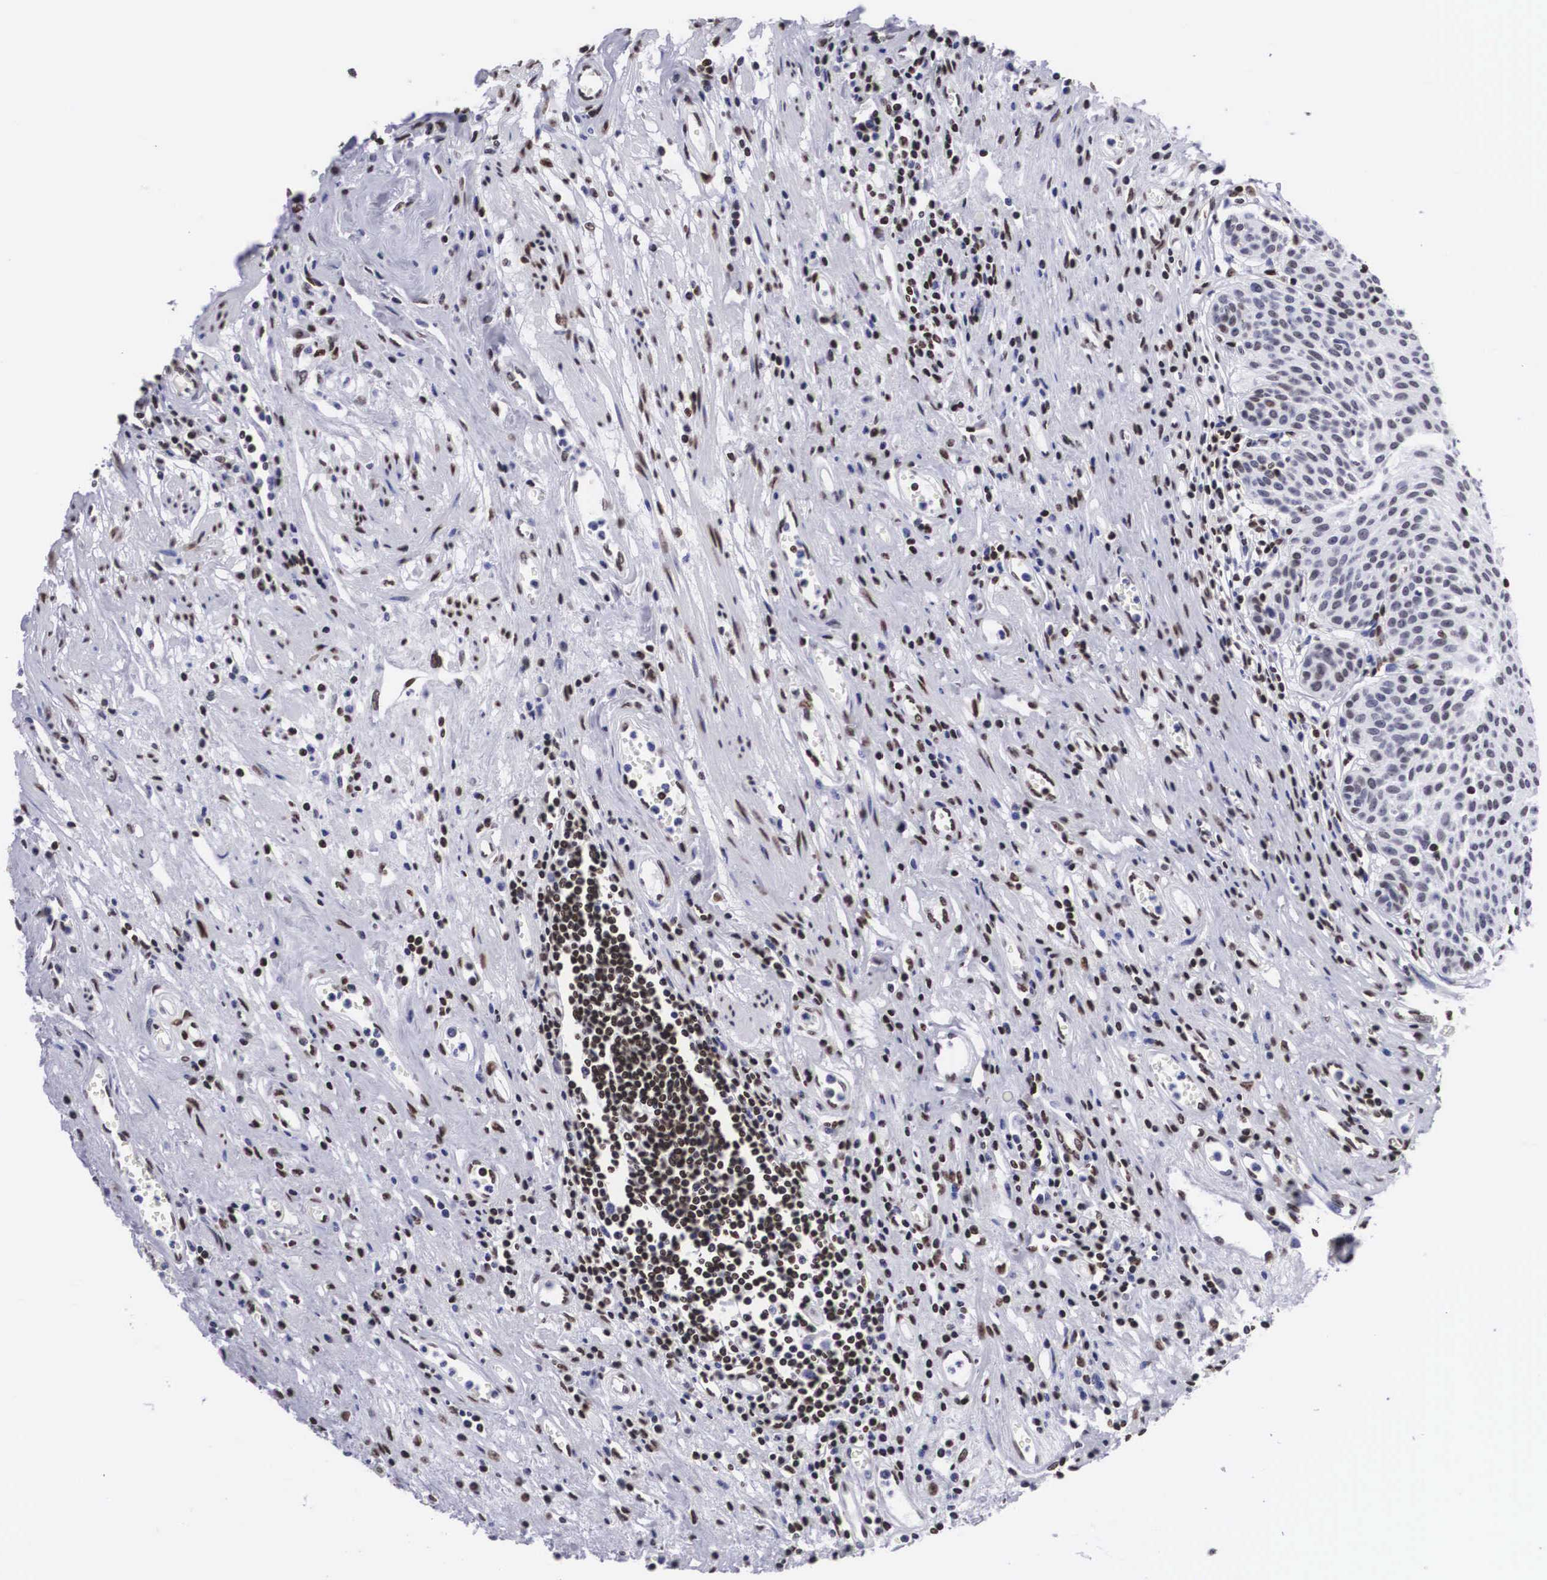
{"staining": {"intensity": "strong", "quantity": ">75%", "location": "nuclear"}, "tissue": "urinary bladder", "cell_type": "Urothelial cells", "image_type": "normal", "snomed": [{"axis": "morphology", "description": "Normal tissue, NOS"}, {"axis": "topography", "description": "Urinary bladder"}], "caption": "The histopathology image displays staining of normal urinary bladder, revealing strong nuclear protein positivity (brown color) within urothelial cells. The staining is performed using DAB (3,3'-diaminobenzidine) brown chromogen to label protein expression. The nuclei are counter-stained blue using hematoxylin.", "gene": "MECP2", "patient": {"sex": "female", "age": 39}}